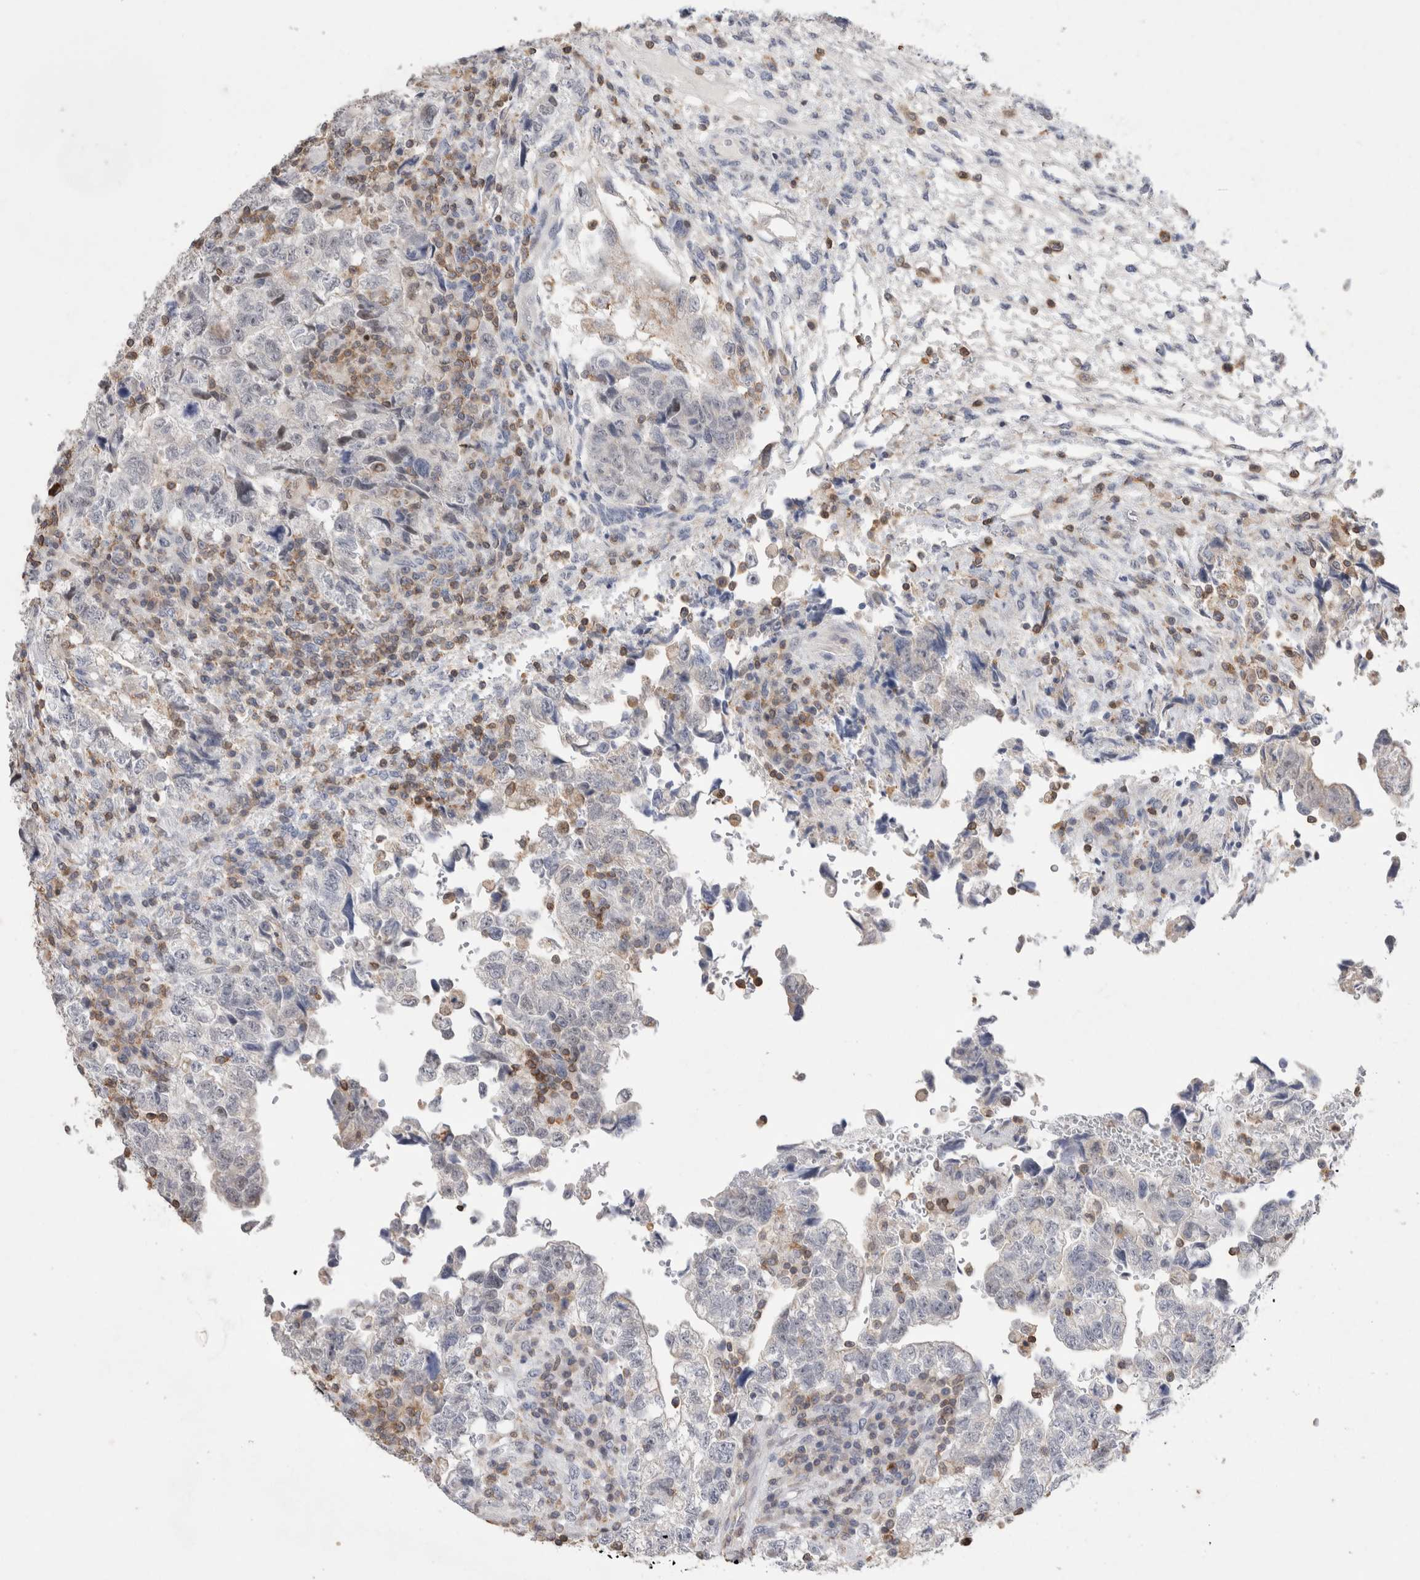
{"staining": {"intensity": "negative", "quantity": "none", "location": "none"}, "tissue": "testis cancer", "cell_type": "Tumor cells", "image_type": "cancer", "snomed": [{"axis": "morphology", "description": "Normal tissue, NOS"}, {"axis": "morphology", "description": "Carcinoma, Embryonal, NOS"}, {"axis": "topography", "description": "Testis"}], "caption": "High power microscopy photomicrograph of an immunohistochemistry (IHC) image of testis embryonal carcinoma, revealing no significant staining in tumor cells.", "gene": "AGMAT", "patient": {"sex": "male", "age": 36}}